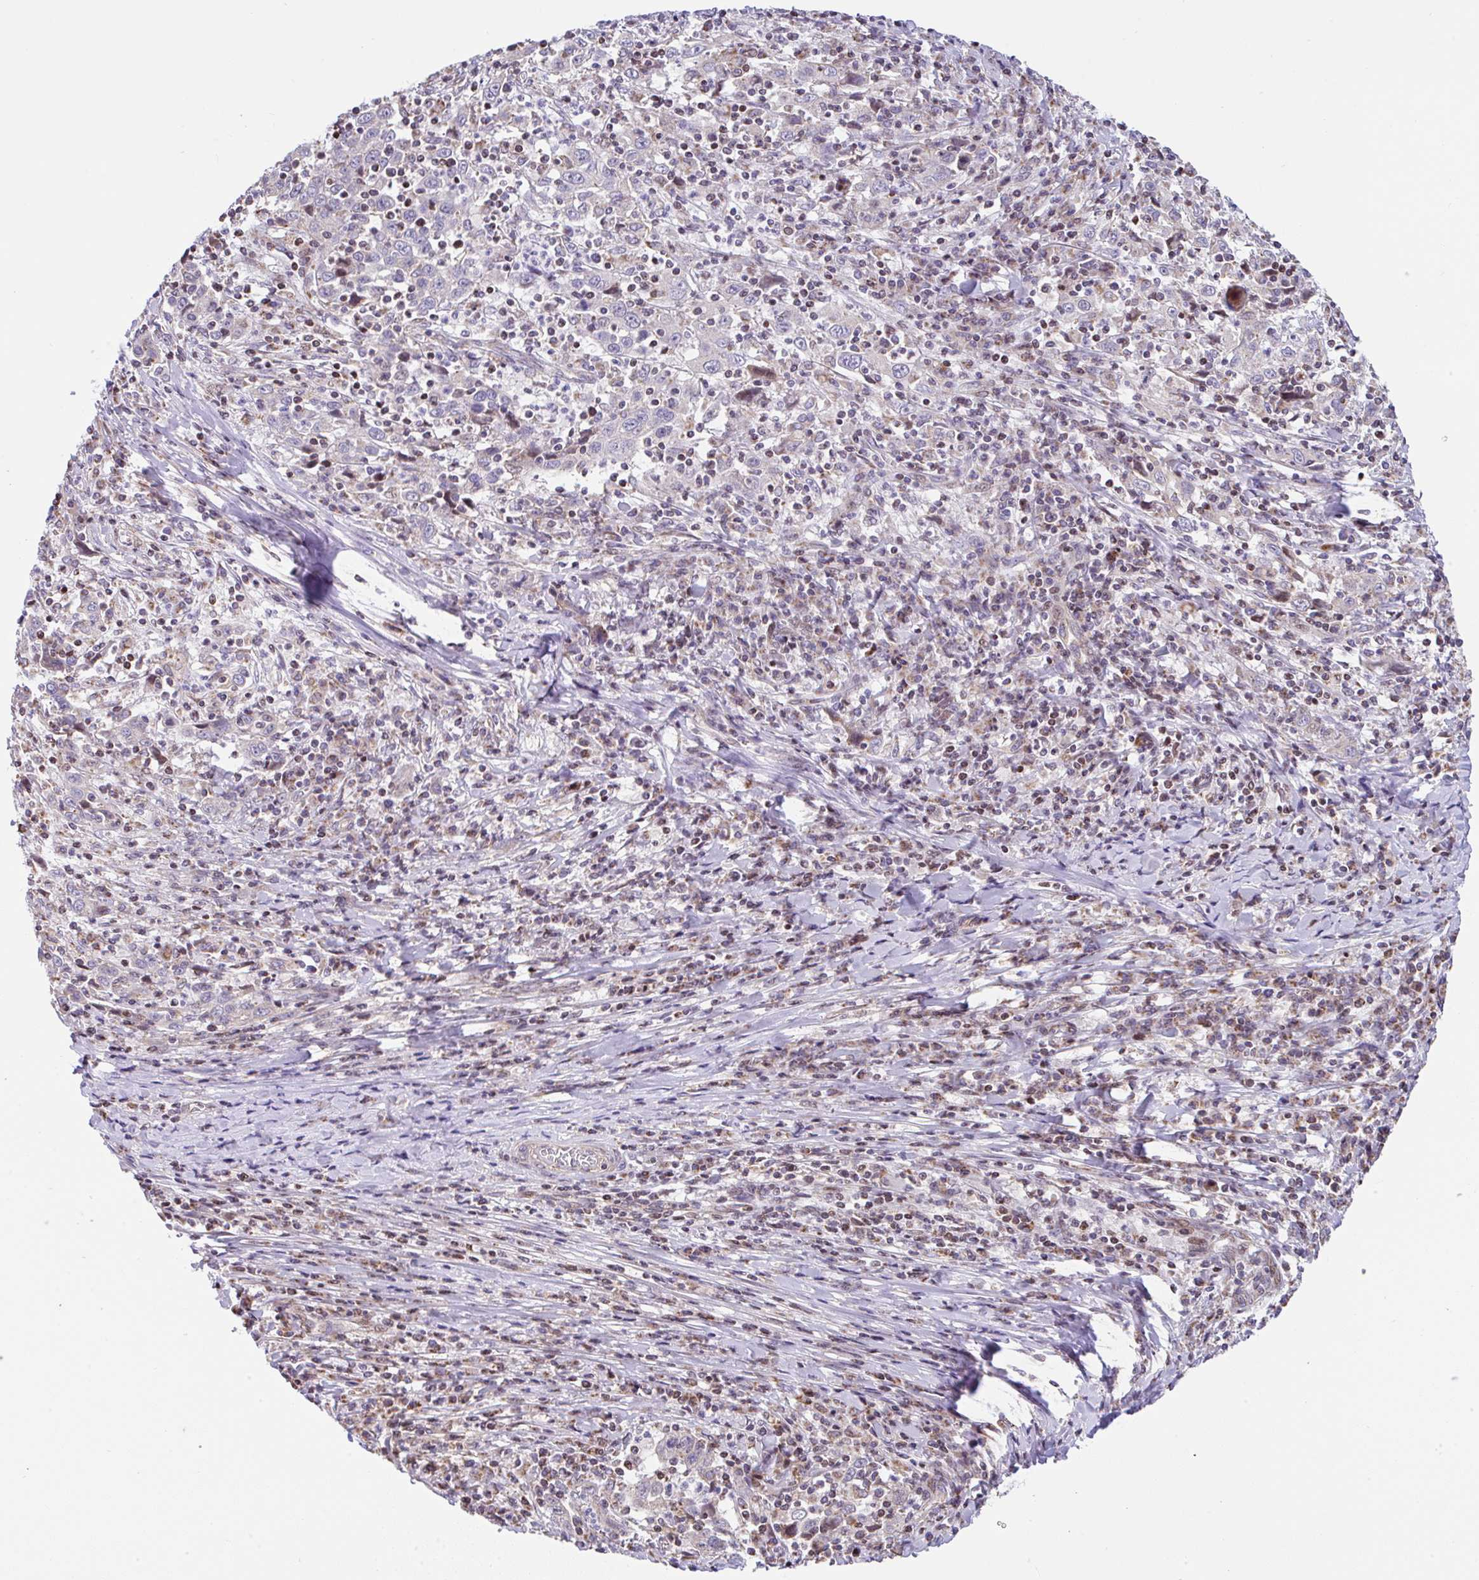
{"staining": {"intensity": "negative", "quantity": "none", "location": "none"}, "tissue": "cervical cancer", "cell_type": "Tumor cells", "image_type": "cancer", "snomed": [{"axis": "morphology", "description": "Squamous cell carcinoma, NOS"}, {"axis": "topography", "description": "Cervix"}], "caption": "Immunohistochemistry (IHC) histopathology image of neoplastic tissue: cervical cancer (squamous cell carcinoma) stained with DAB (3,3'-diaminobenzidine) shows no significant protein staining in tumor cells.", "gene": "FIGNL1", "patient": {"sex": "female", "age": 46}}